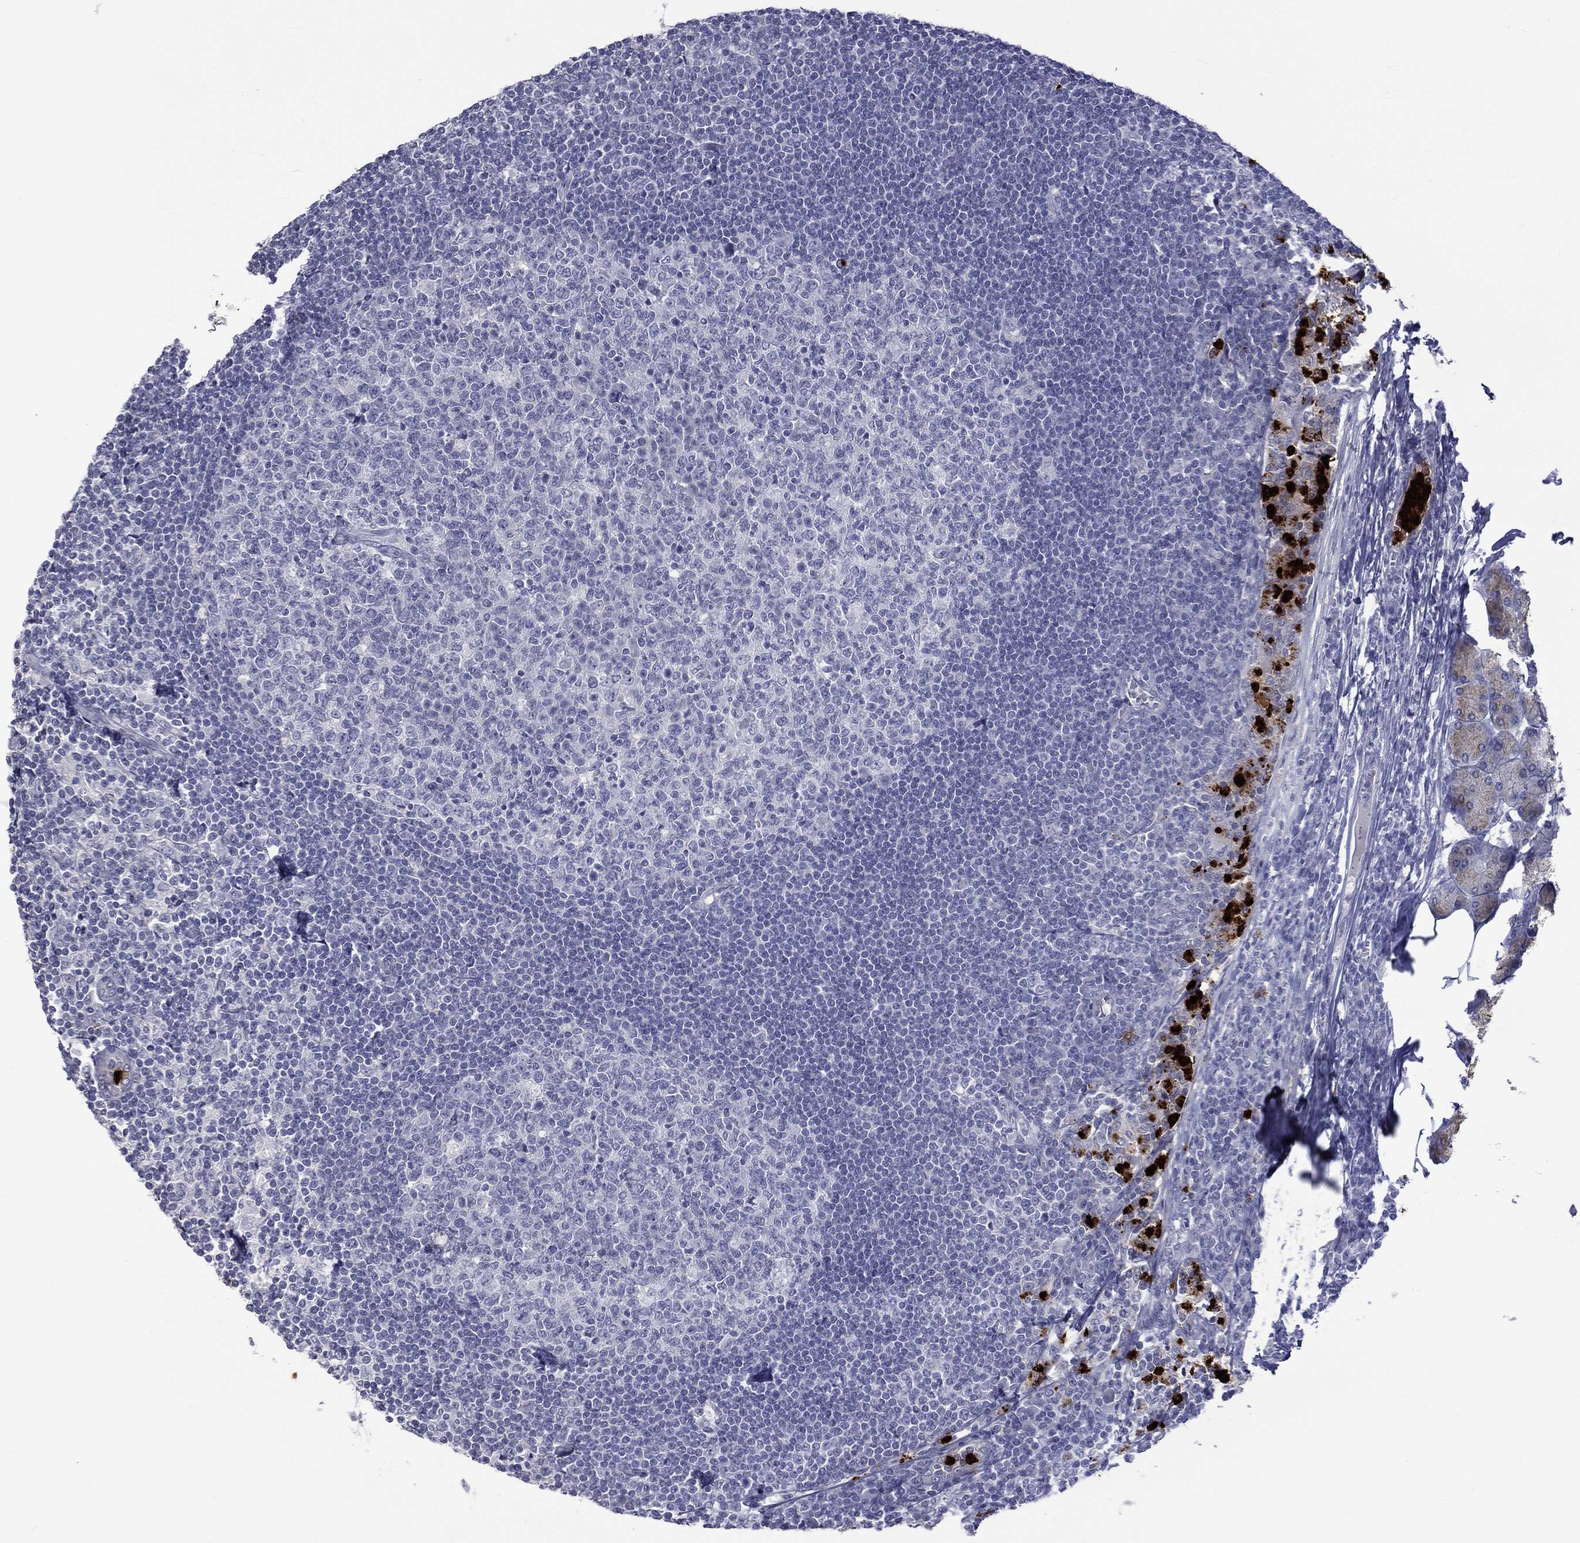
{"staining": {"intensity": "negative", "quantity": "none", "location": "none"}, "tissue": "lymph node", "cell_type": "Germinal center cells", "image_type": "normal", "snomed": [{"axis": "morphology", "description": "Normal tissue, NOS"}, {"axis": "topography", "description": "Lymph node"}, {"axis": "topography", "description": "Salivary gland"}], "caption": "The micrograph demonstrates no significant staining in germinal center cells of lymph node. (DAB immunohistochemistry (IHC), high magnification).", "gene": "ELANE", "patient": {"sex": "male", "age": 83}}